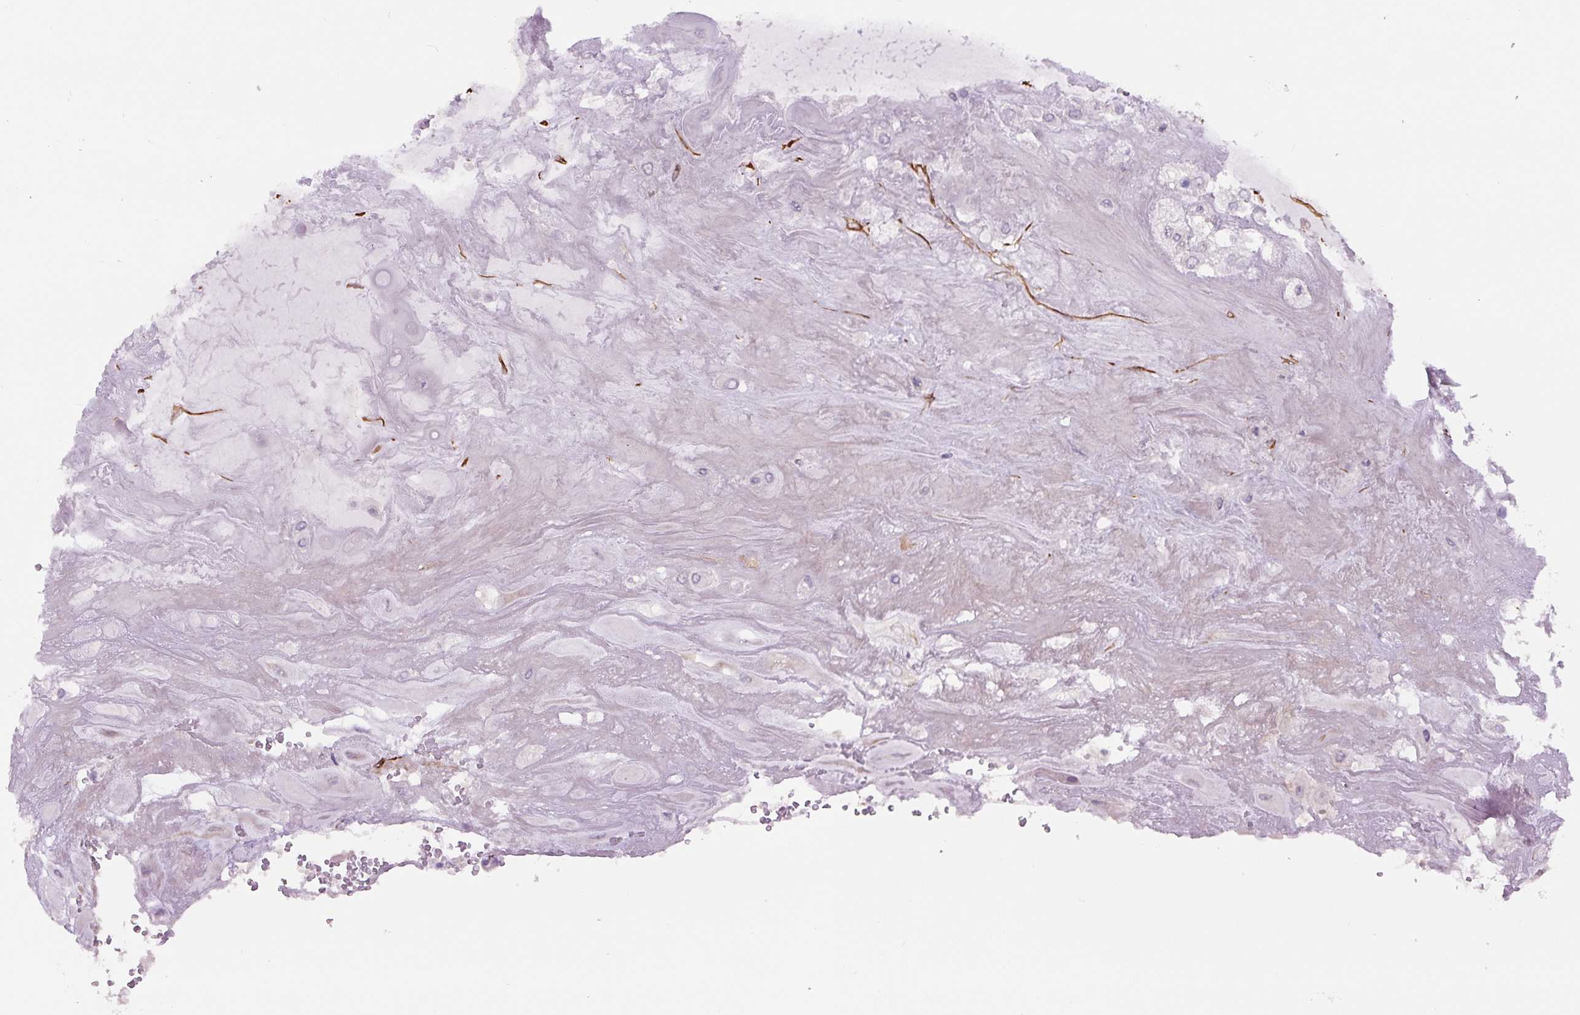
{"staining": {"intensity": "negative", "quantity": "none", "location": "none"}, "tissue": "placenta", "cell_type": "Decidual cells", "image_type": "normal", "snomed": [{"axis": "morphology", "description": "Normal tissue, NOS"}, {"axis": "topography", "description": "Placenta"}], "caption": "Image shows no significant protein positivity in decidual cells of benign placenta.", "gene": "NES", "patient": {"sex": "female", "age": 32}}